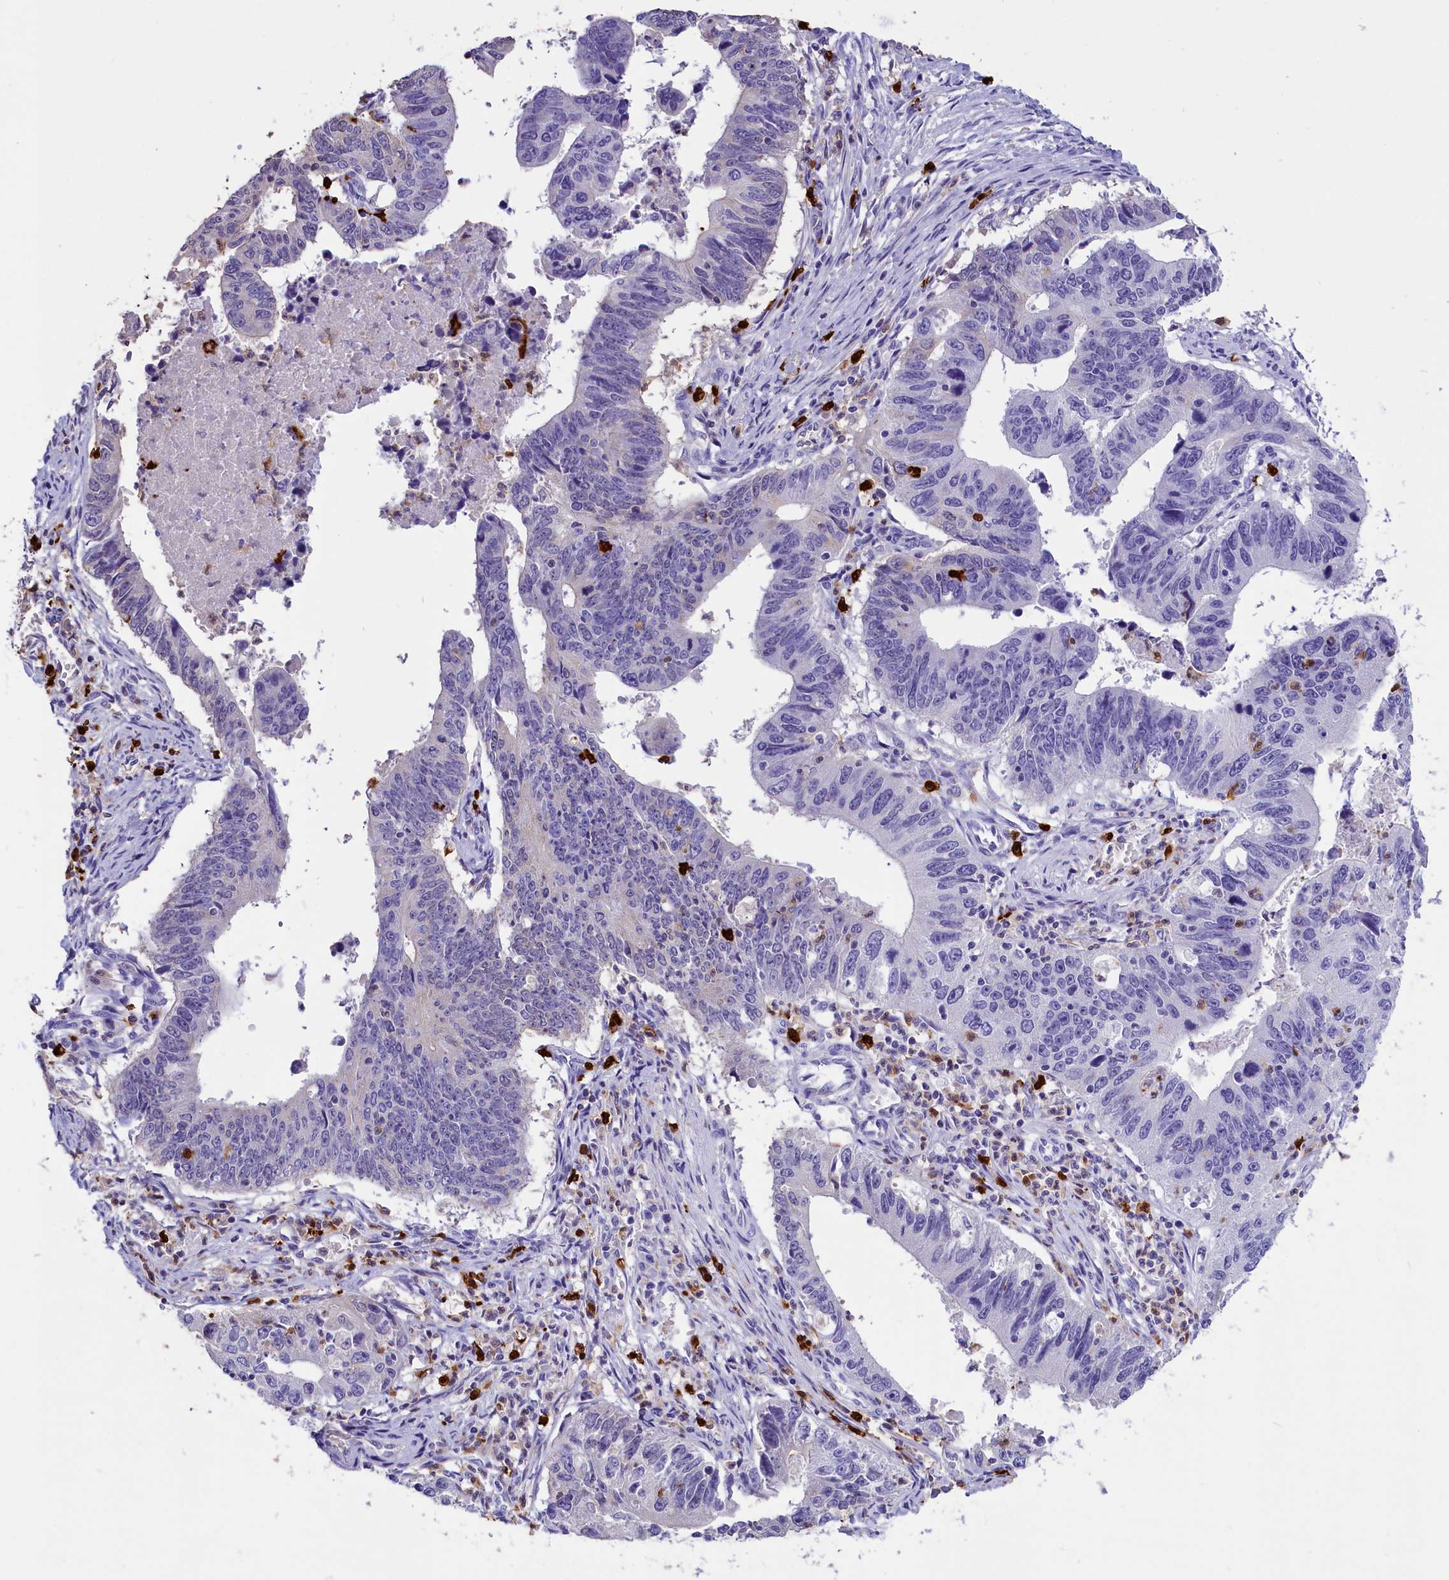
{"staining": {"intensity": "negative", "quantity": "none", "location": "none"}, "tissue": "stomach cancer", "cell_type": "Tumor cells", "image_type": "cancer", "snomed": [{"axis": "morphology", "description": "Adenocarcinoma, NOS"}, {"axis": "topography", "description": "Stomach"}], "caption": "Stomach cancer was stained to show a protein in brown. There is no significant staining in tumor cells.", "gene": "CLC", "patient": {"sex": "male", "age": 59}}